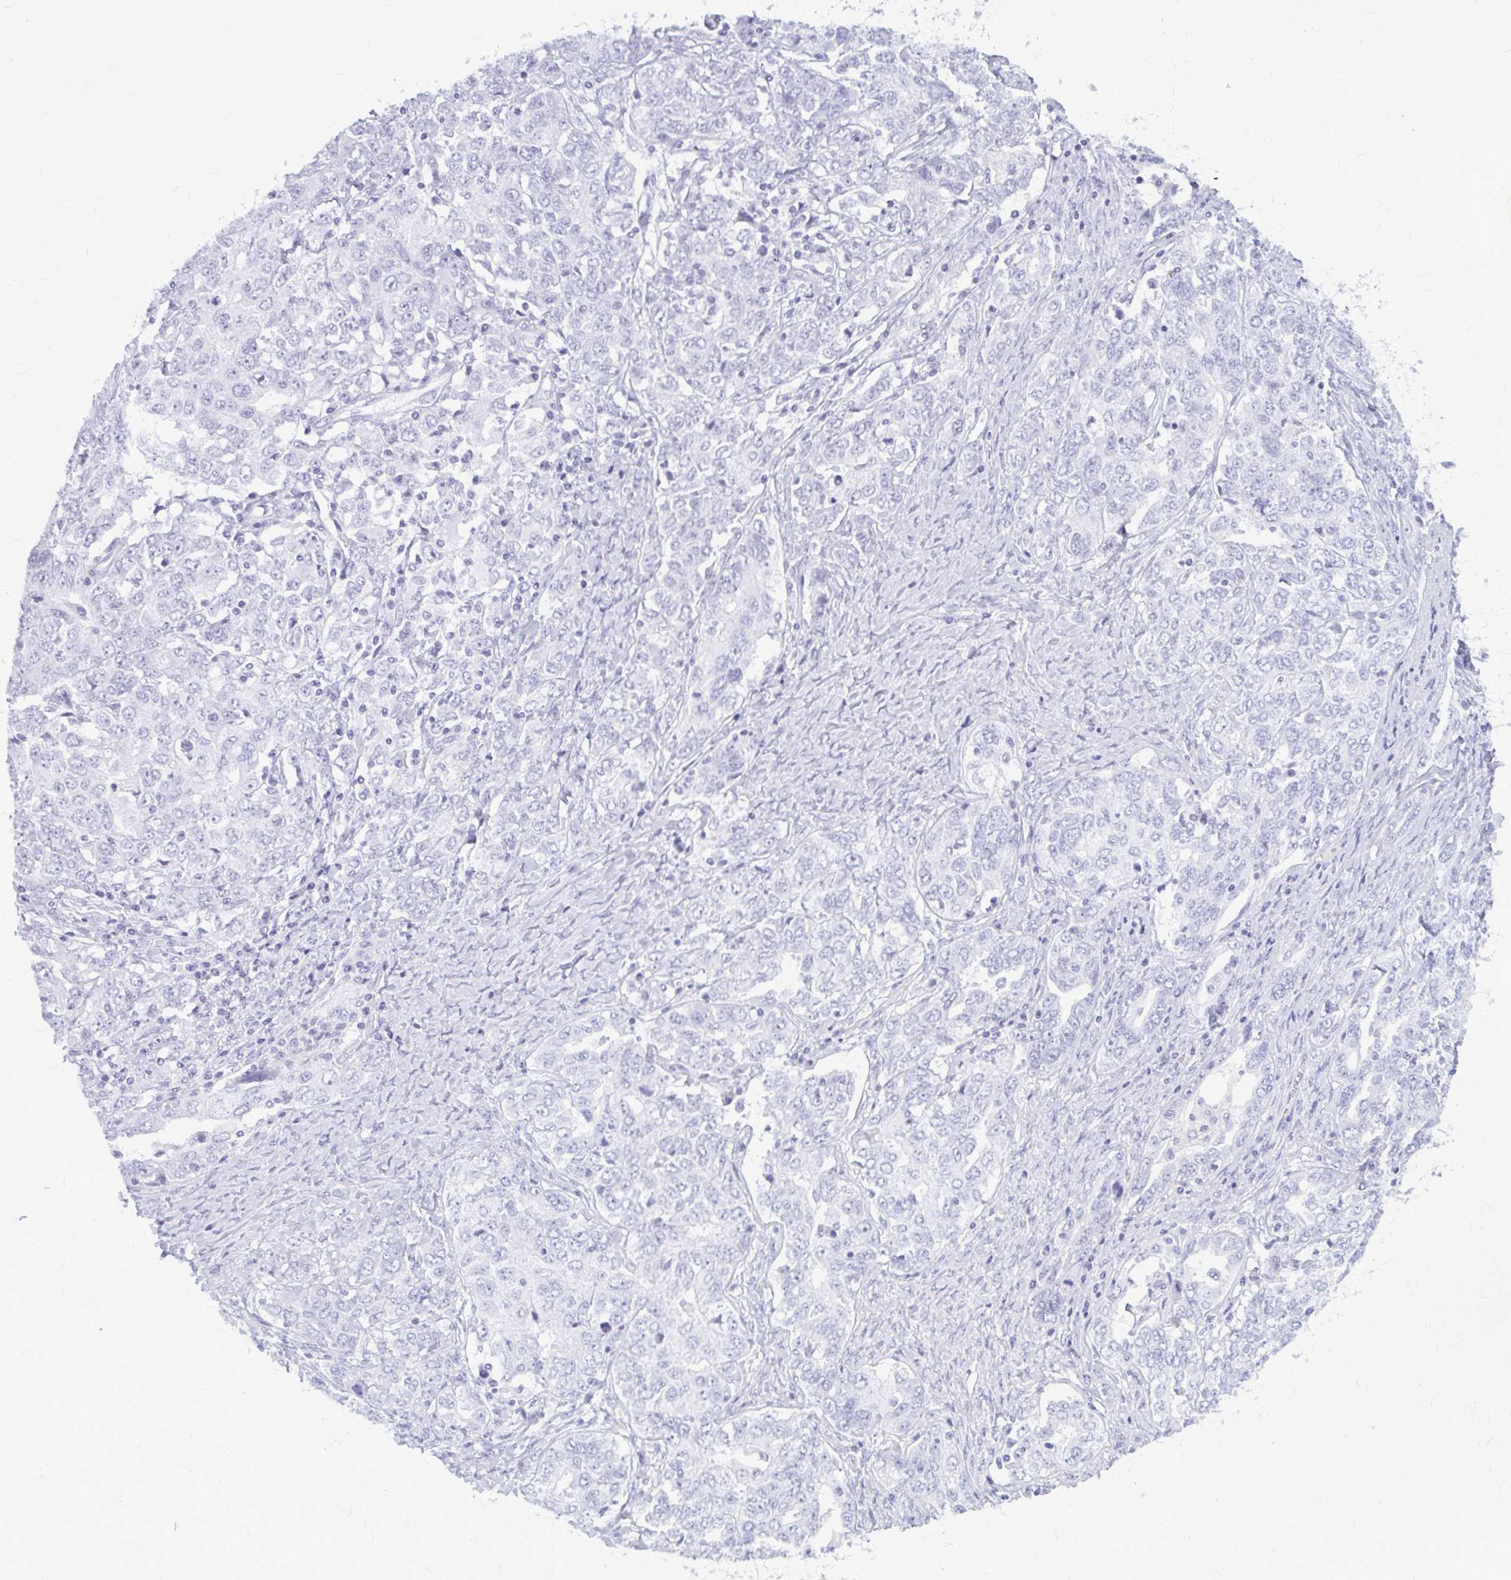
{"staining": {"intensity": "negative", "quantity": "none", "location": "none"}, "tissue": "ovarian cancer", "cell_type": "Tumor cells", "image_type": "cancer", "snomed": [{"axis": "morphology", "description": "Carcinoma, endometroid"}, {"axis": "topography", "description": "Ovary"}], "caption": "Tumor cells show no significant protein staining in ovarian cancer.", "gene": "KLHDC7A", "patient": {"sex": "female", "age": 62}}